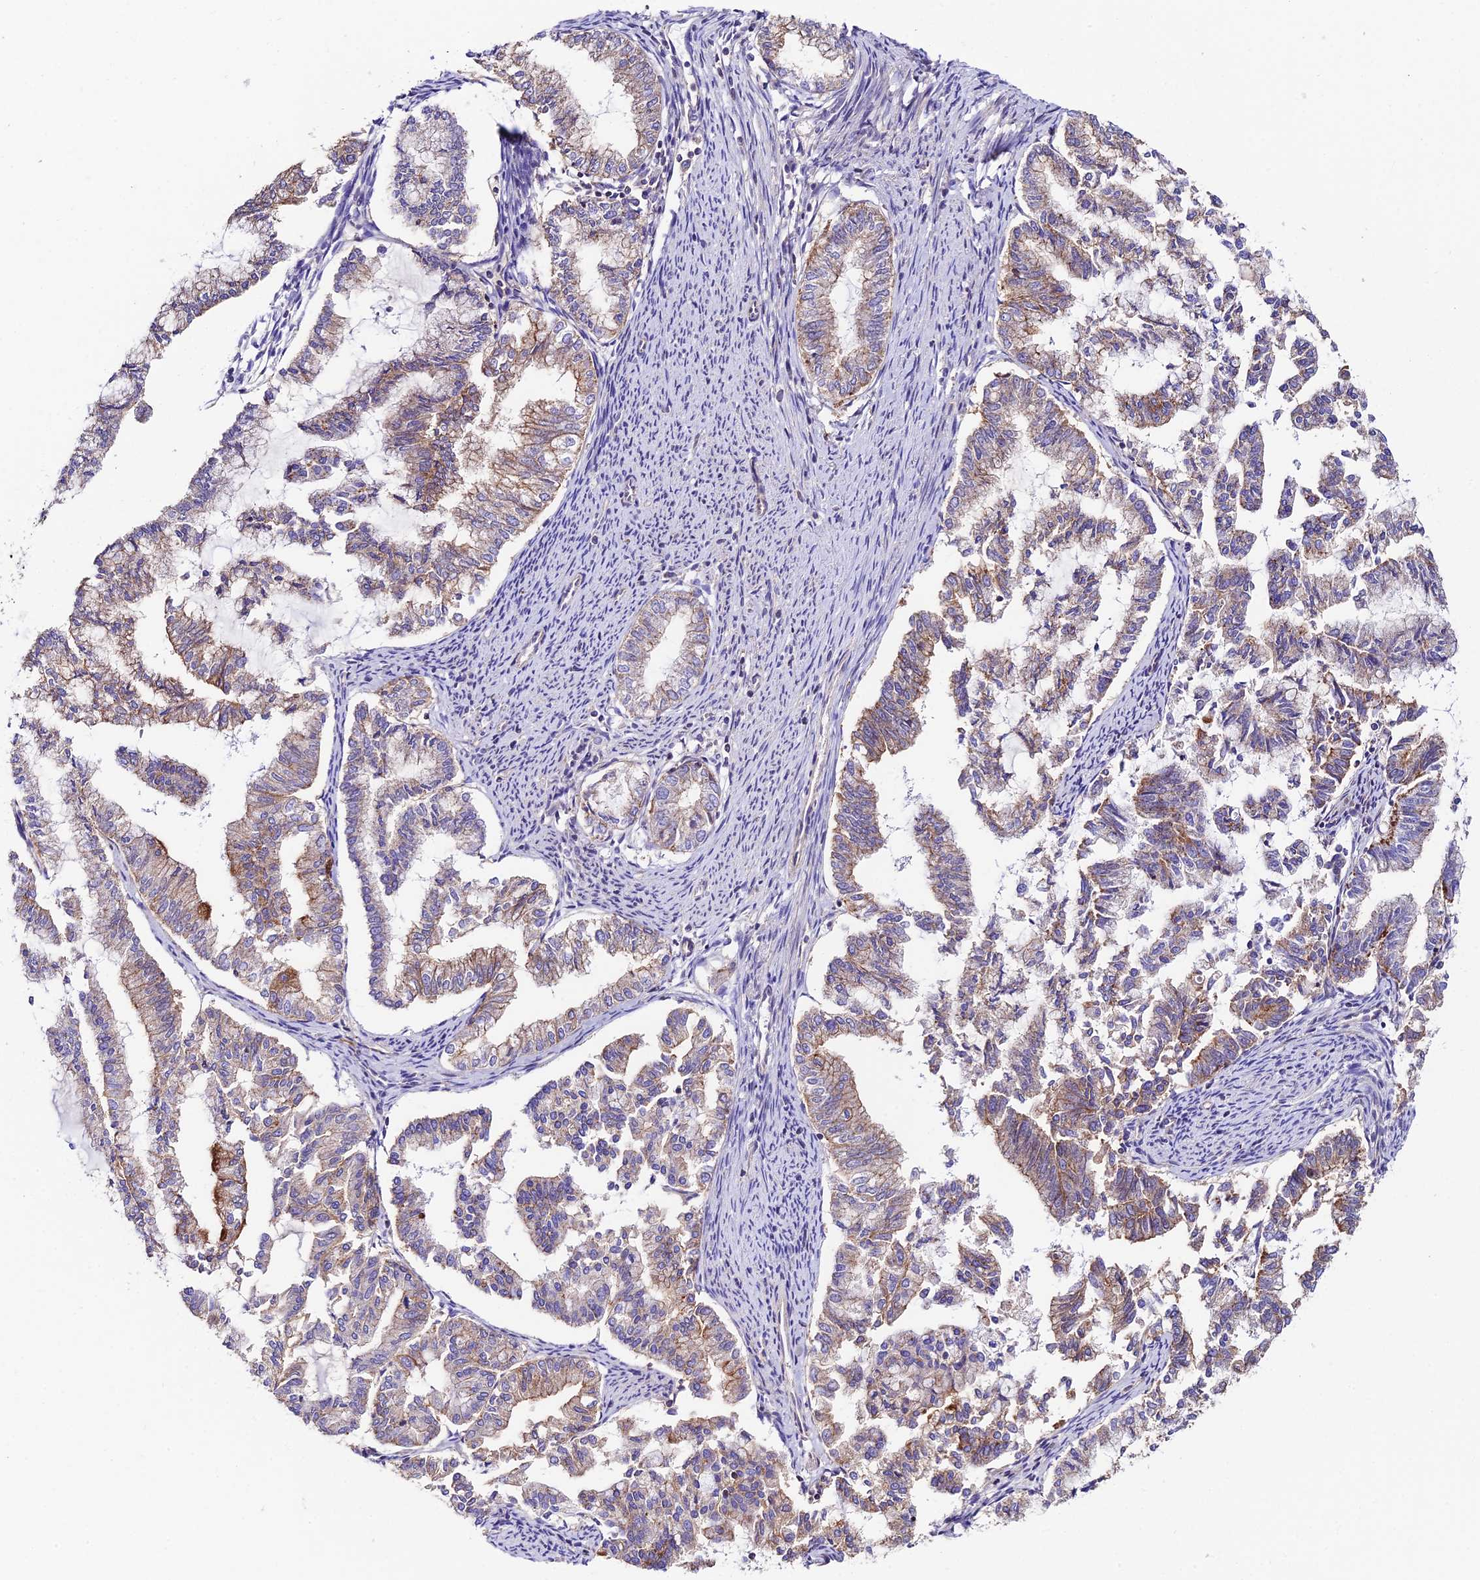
{"staining": {"intensity": "moderate", "quantity": "25%-75%", "location": "cytoplasmic/membranous"}, "tissue": "endometrial cancer", "cell_type": "Tumor cells", "image_type": "cancer", "snomed": [{"axis": "morphology", "description": "Adenocarcinoma, NOS"}, {"axis": "topography", "description": "Endometrium"}], "caption": "This is an image of immunohistochemistry staining of endometrial adenocarcinoma, which shows moderate expression in the cytoplasmic/membranous of tumor cells.", "gene": "QRFP", "patient": {"sex": "female", "age": 79}}